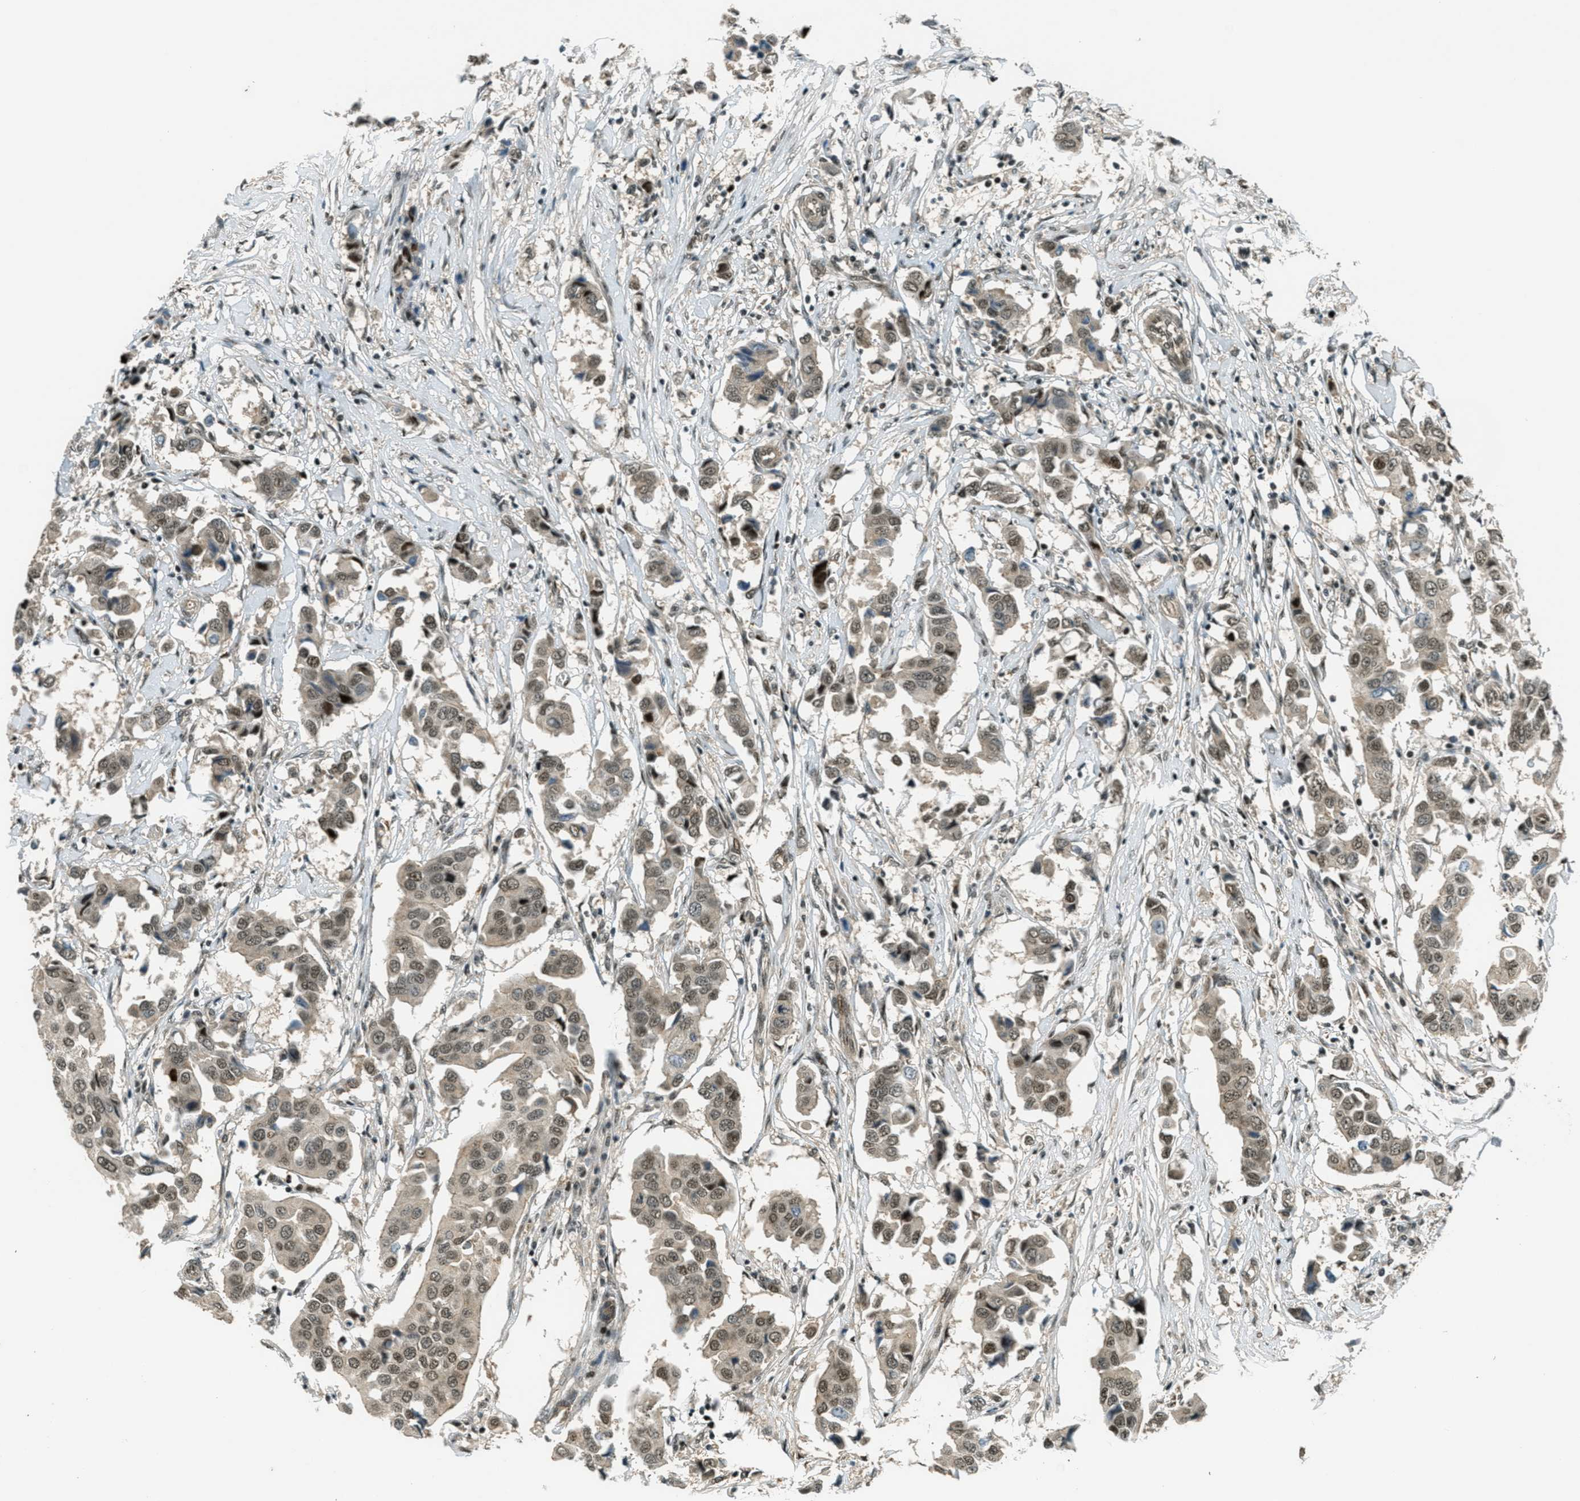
{"staining": {"intensity": "strong", "quantity": "<25%", "location": "nuclear"}, "tissue": "breast cancer", "cell_type": "Tumor cells", "image_type": "cancer", "snomed": [{"axis": "morphology", "description": "Duct carcinoma"}, {"axis": "topography", "description": "Breast"}], "caption": "This histopathology image displays immunohistochemistry staining of breast cancer, with medium strong nuclear expression in about <25% of tumor cells.", "gene": "FOXM1", "patient": {"sex": "female", "age": 80}}